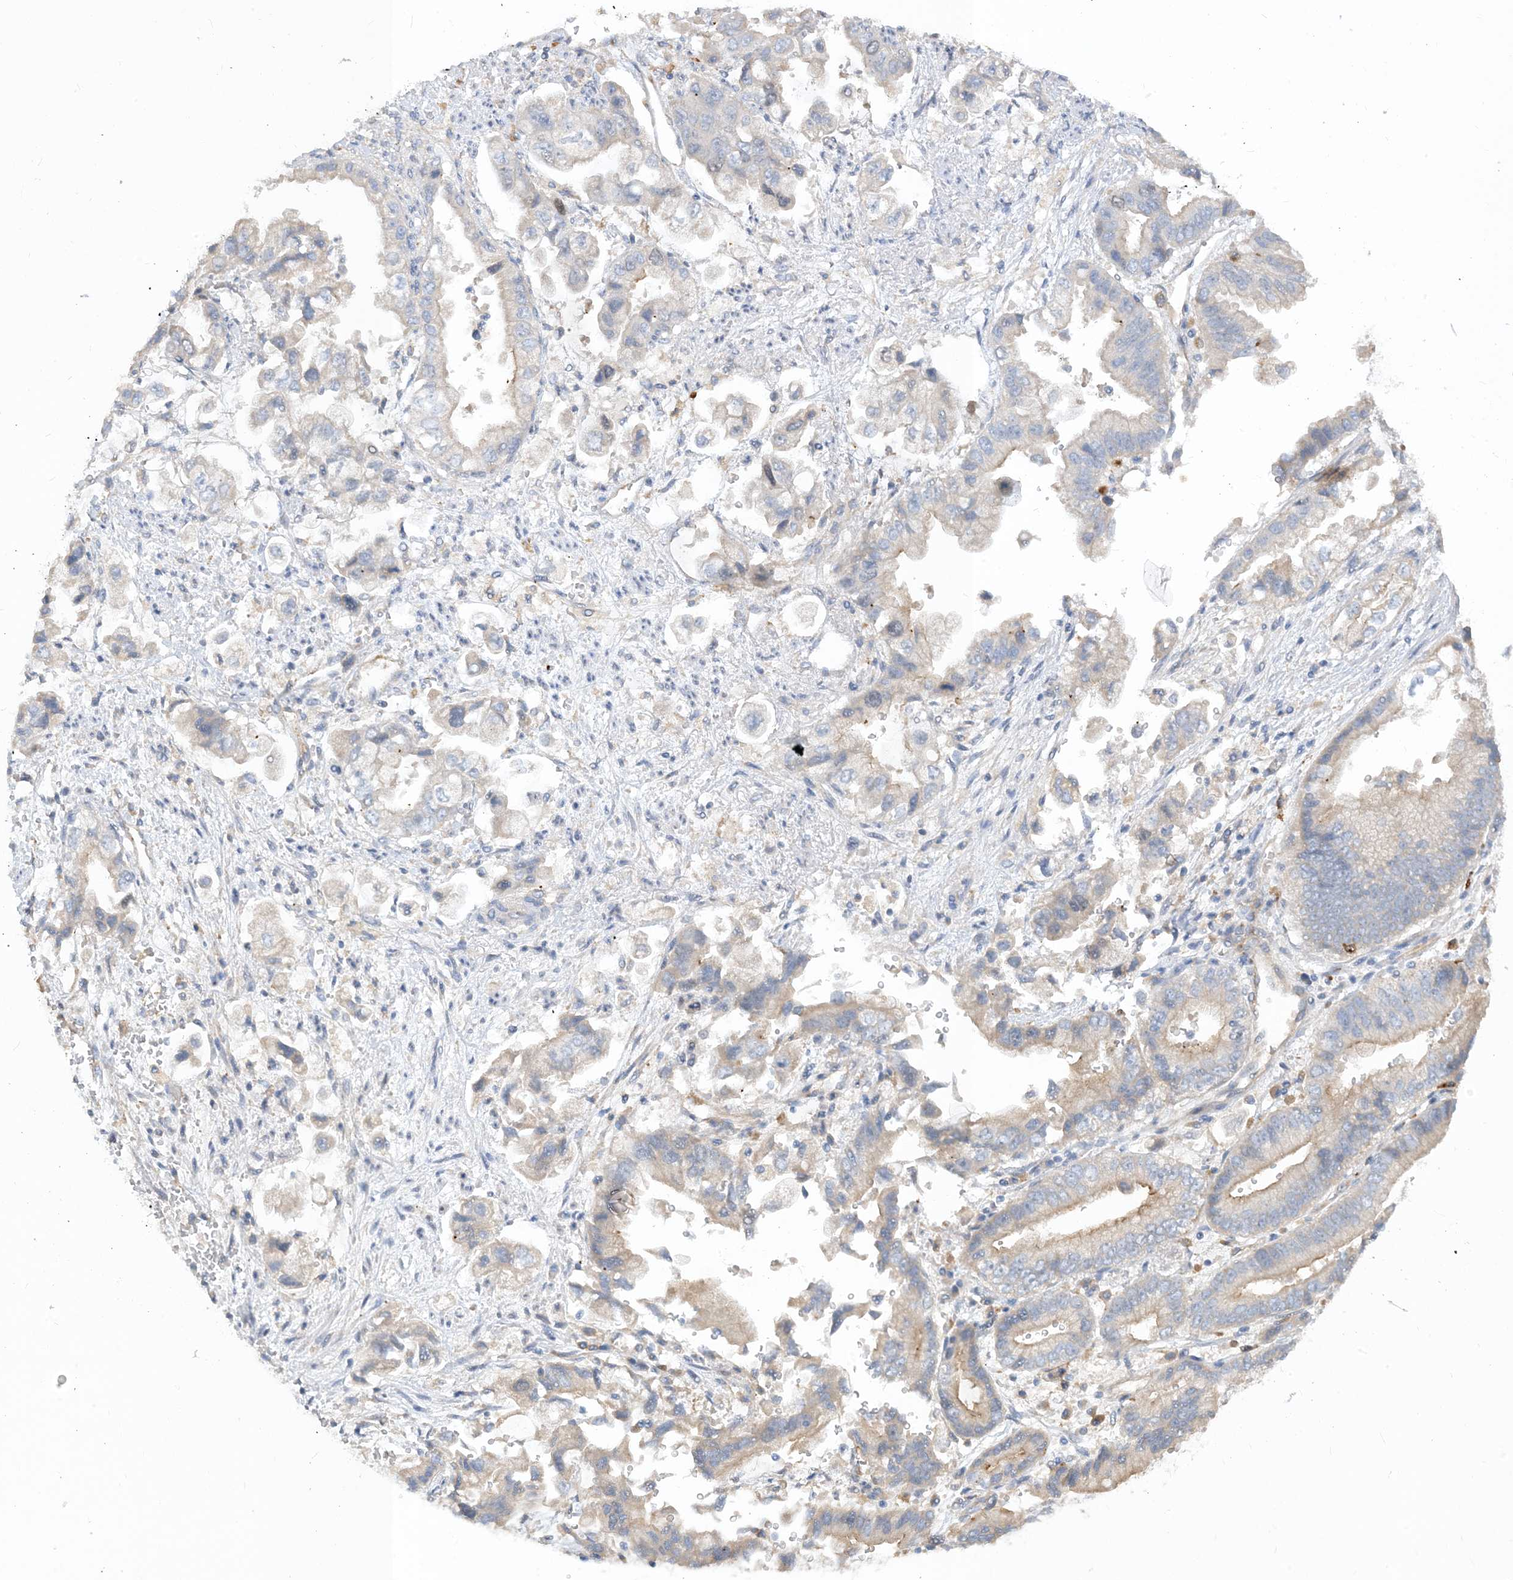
{"staining": {"intensity": "weak", "quantity": "25%-75%", "location": "cytoplasmic/membranous"}, "tissue": "stomach cancer", "cell_type": "Tumor cells", "image_type": "cancer", "snomed": [{"axis": "morphology", "description": "Adenocarcinoma, NOS"}, {"axis": "topography", "description": "Stomach"}], "caption": "IHC image of neoplastic tissue: human stomach cancer stained using immunohistochemistry demonstrates low levels of weak protein expression localized specifically in the cytoplasmic/membranous of tumor cells, appearing as a cytoplasmic/membranous brown color.", "gene": "PEAR1", "patient": {"sex": "male", "age": 62}}